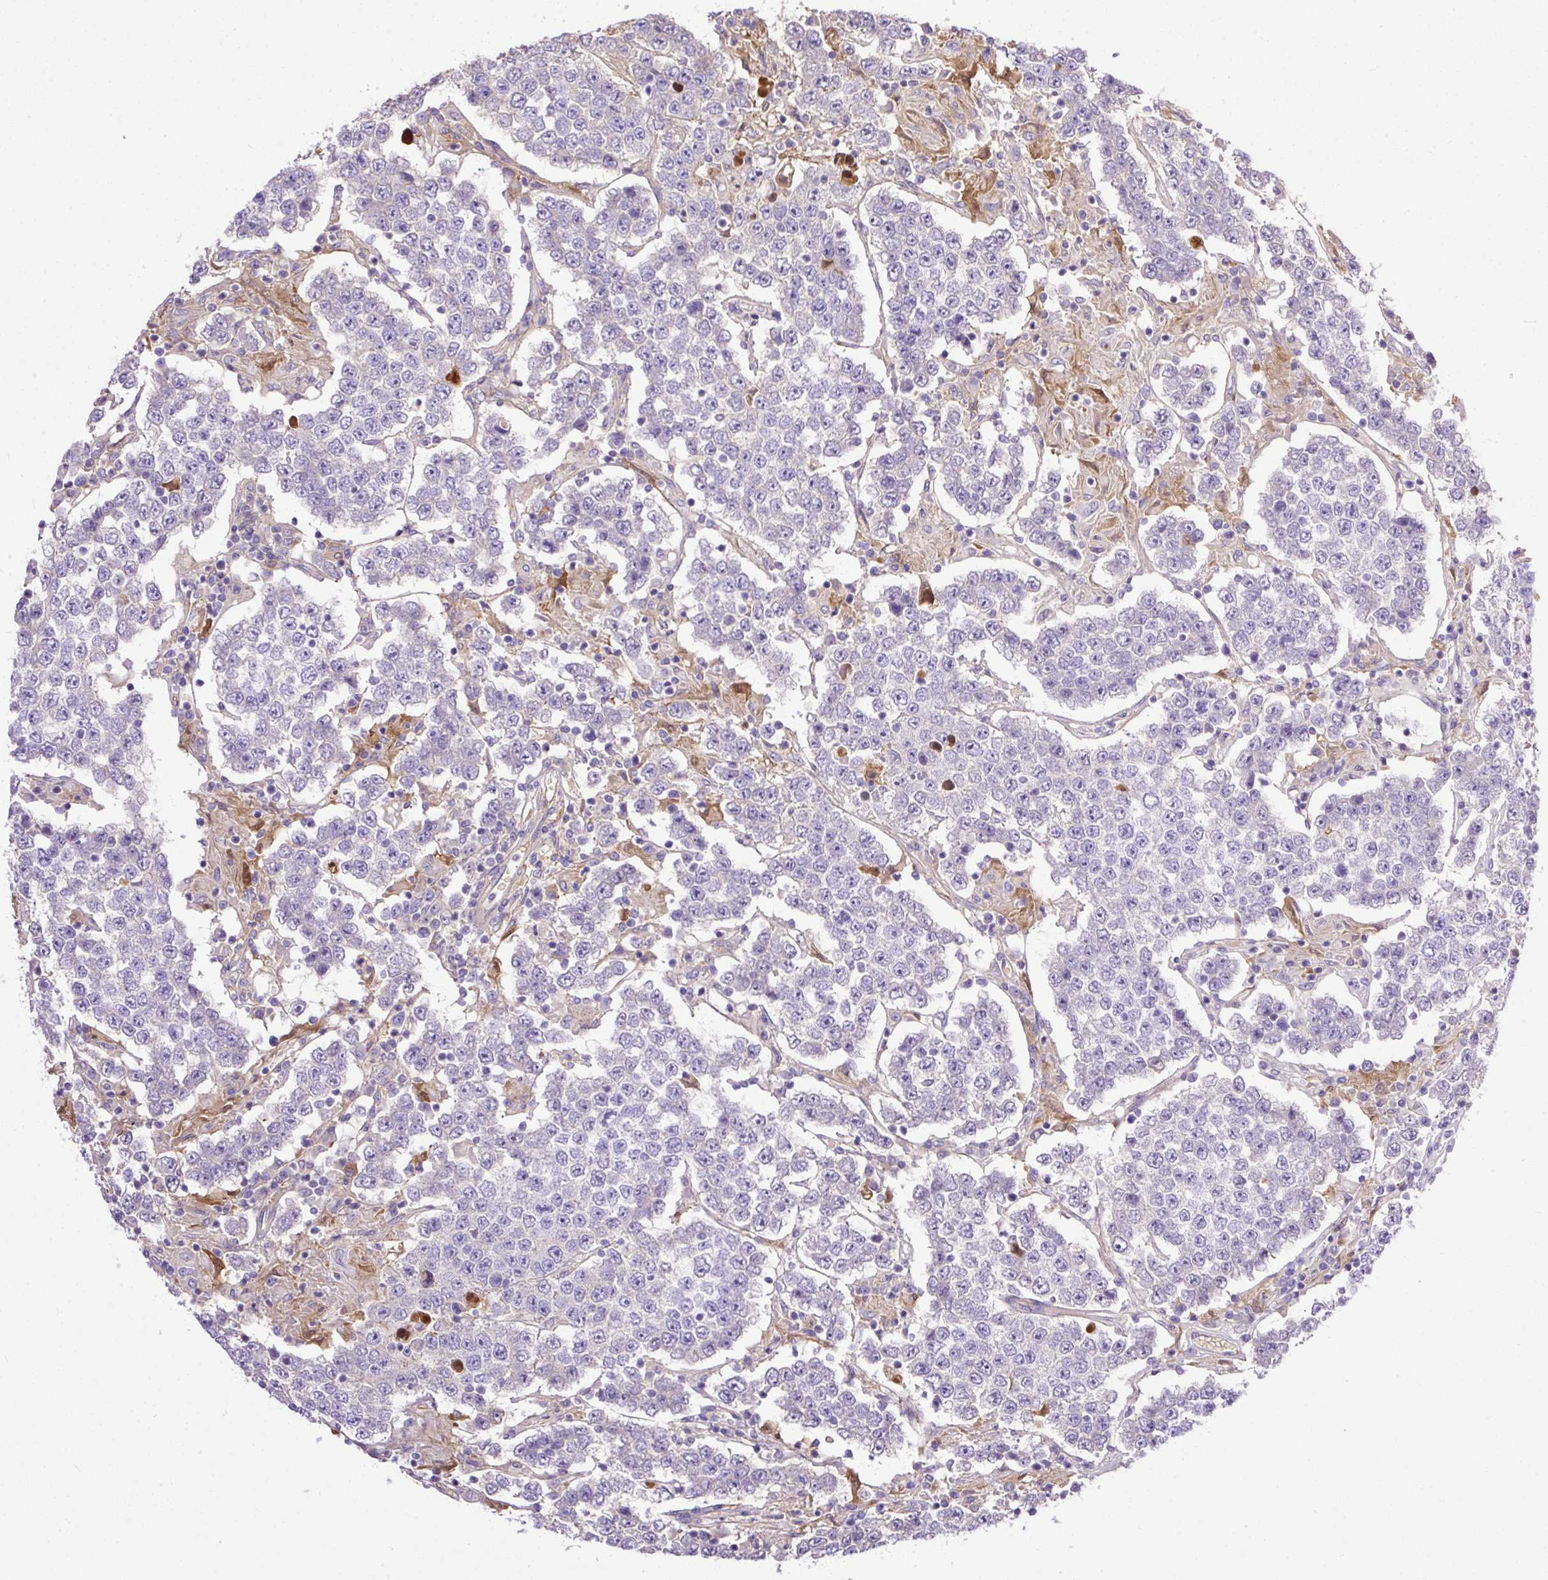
{"staining": {"intensity": "negative", "quantity": "none", "location": "none"}, "tissue": "testis cancer", "cell_type": "Tumor cells", "image_type": "cancer", "snomed": [{"axis": "morphology", "description": "Normal tissue, NOS"}, {"axis": "morphology", "description": "Urothelial carcinoma, High grade"}, {"axis": "morphology", "description": "Seminoma, NOS"}, {"axis": "morphology", "description": "Carcinoma, Embryonal, NOS"}, {"axis": "topography", "description": "Urinary bladder"}, {"axis": "topography", "description": "Testis"}], "caption": "This is an immunohistochemistry (IHC) histopathology image of human testis cancer (seminoma). There is no positivity in tumor cells.", "gene": "CLEC3B", "patient": {"sex": "male", "age": 41}}